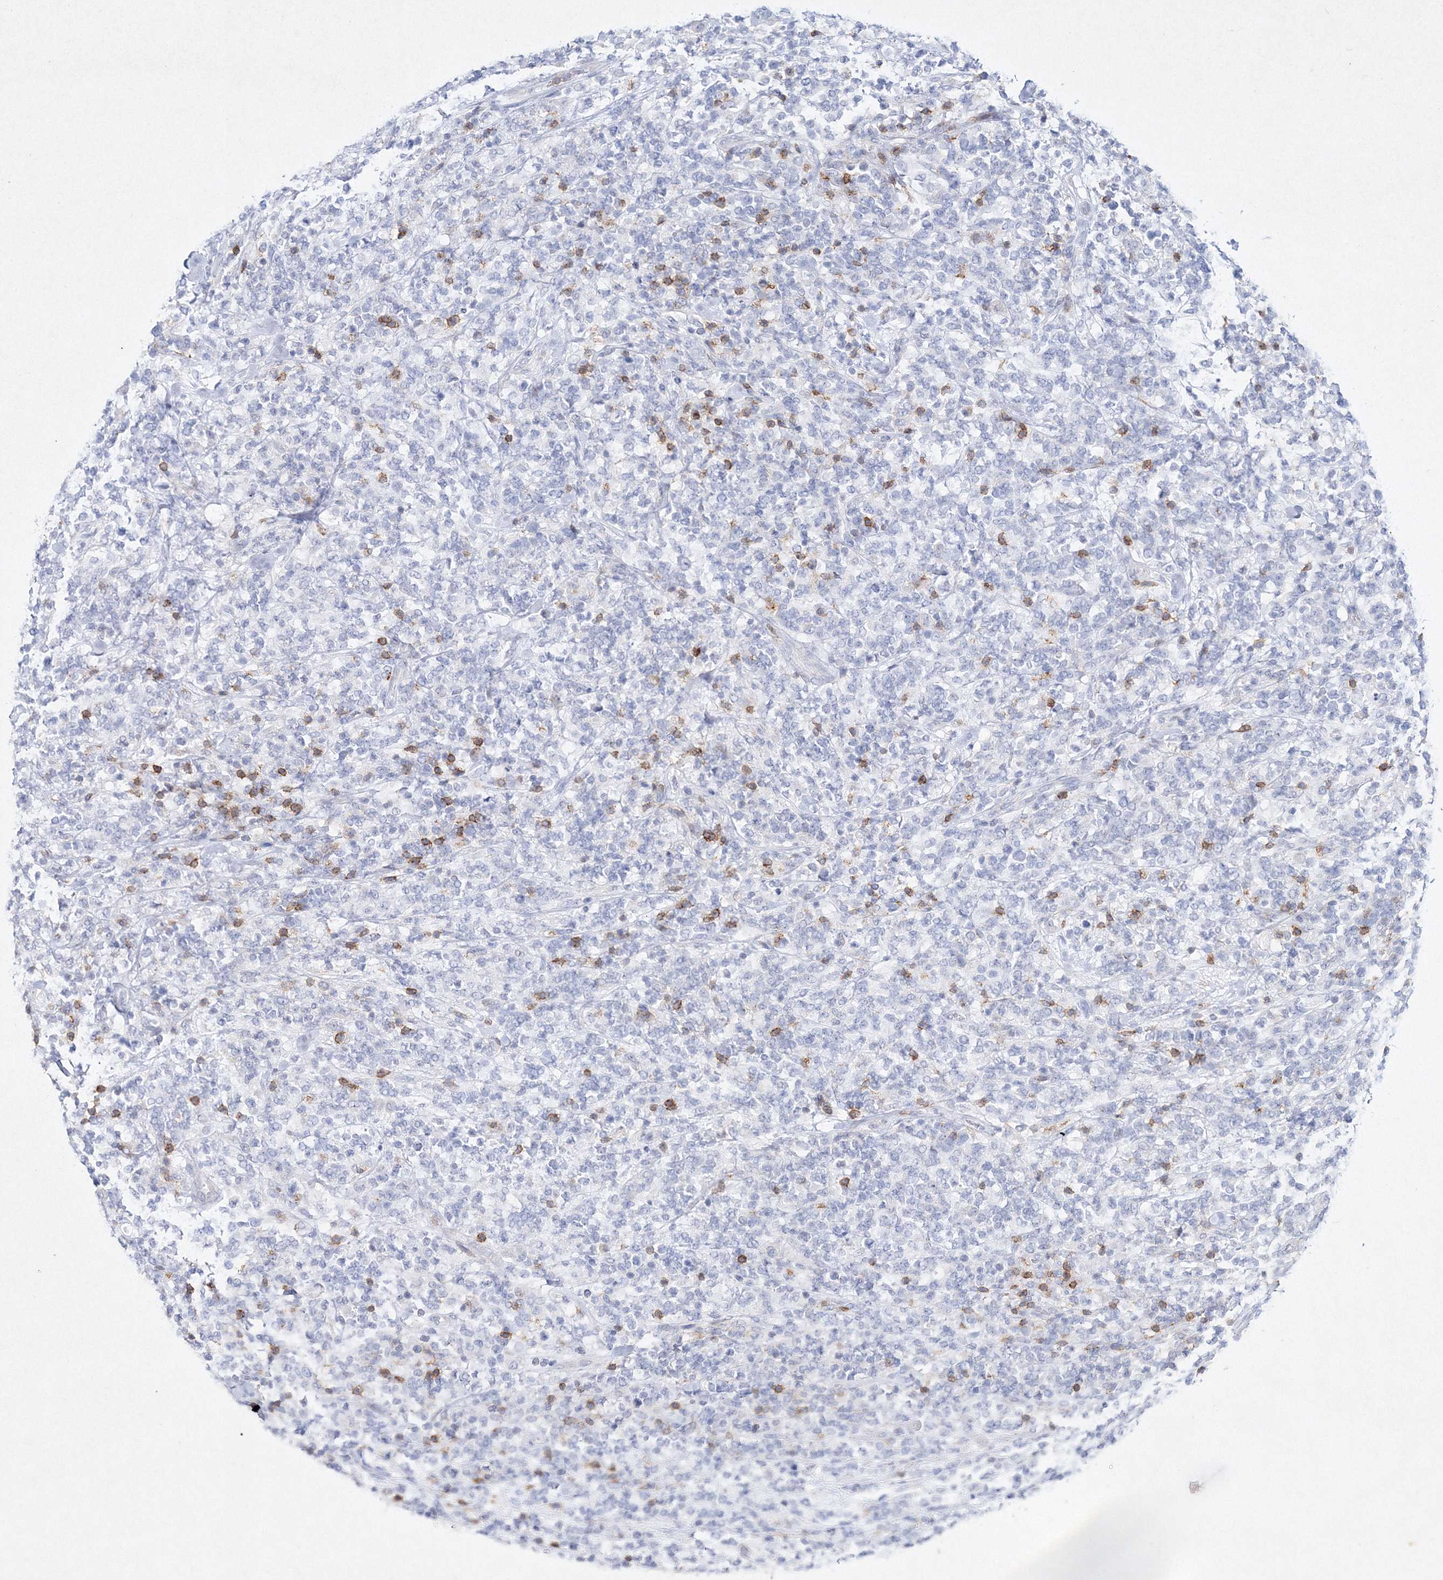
{"staining": {"intensity": "negative", "quantity": "none", "location": "none"}, "tissue": "lymphoma", "cell_type": "Tumor cells", "image_type": "cancer", "snomed": [{"axis": "morphology", "description": "Malignant lymphoma, non-Hodgkin's type, High grade"}, {"axis": "topography", "description": "Soft tissue"}], "caption": "DAB (3,3'-diaminobenzidine) immunohistochemical staining of human high-grade malignant lymphoma, non-Hodgkin's type displays no significant staining in tumor cells.", "gene": "HCST", "patient": {"sex": "male", "age": 18}}